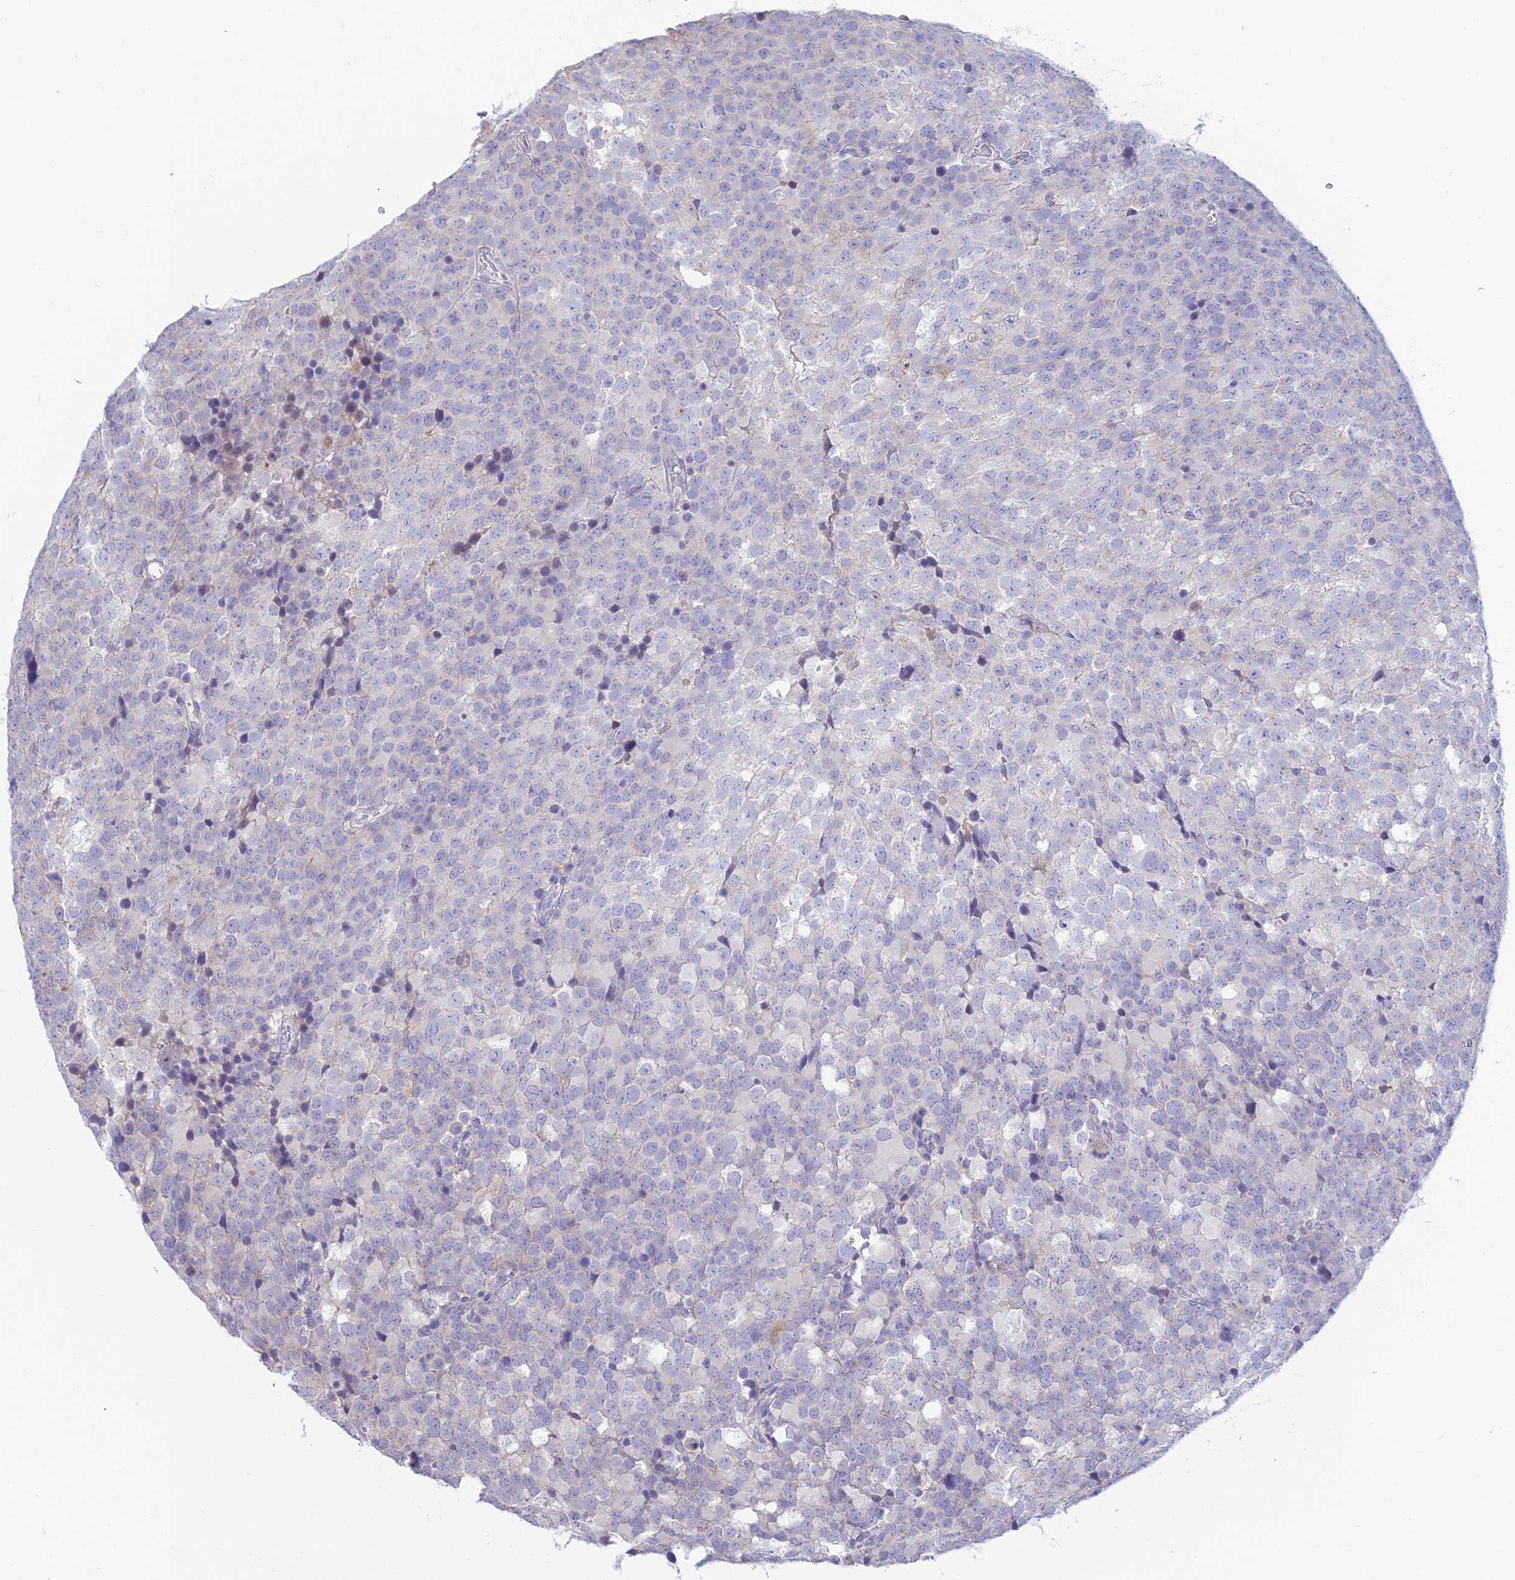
{"staining": {"intensity": "negative", "quantity": "none", "location": "none"}, "tissue": "testis cancer", "cell_type": "Tumor cells", "image_type": "cancer", "snomed": [{"axis": "morphology", "description": "Seminoma, NOS"}, {"axis": "topography", "description": "Testis"}], "caption": "An IHC histopathology image of testis cancer (seminoma) is shown. There is no staining in tumor cells of testis cancer (seminoma).", "gene": "CFAP206", "patient": {"sex": "male", "age": 71}}